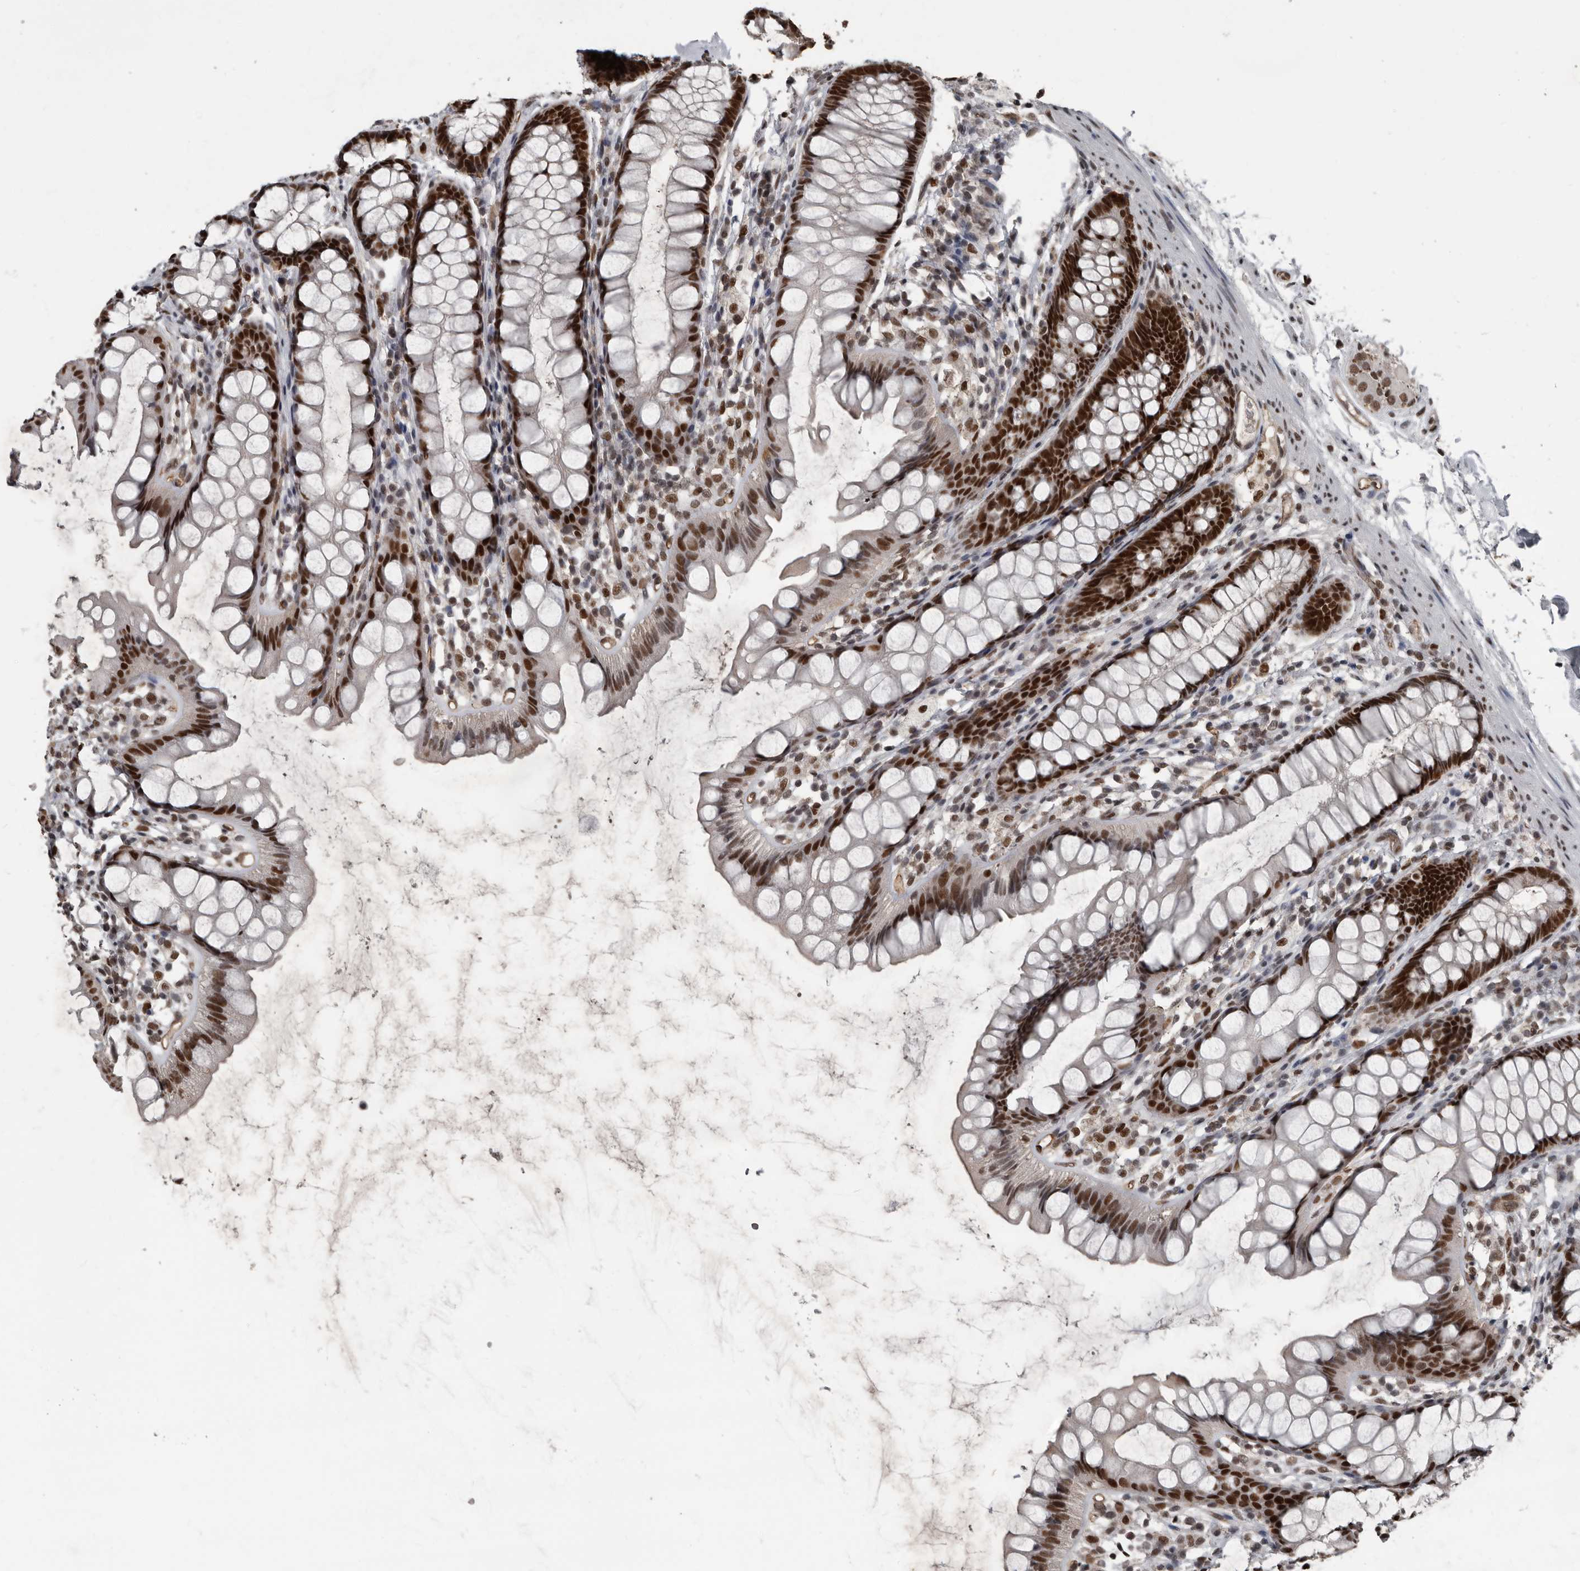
{"staining": {"intensity": "strong", "quantity": ">75%", "location": "nuclear"}, "tissue": "rectum", "cell_type": "Glandular cells", "image_type": "normal", "snomed": [{"axis": "morphology", "description": "Normal tissue, NOS"}, {"axis": "topography", "description": "Rectum"}], "caption": "Normal rectum demonstrates strong nuclear positivity in approximately >75% of glandular cells, visualized by immunohistochemistry.", "gene": "CHD1L", "patient": {"sex": "female", "age": 65}}